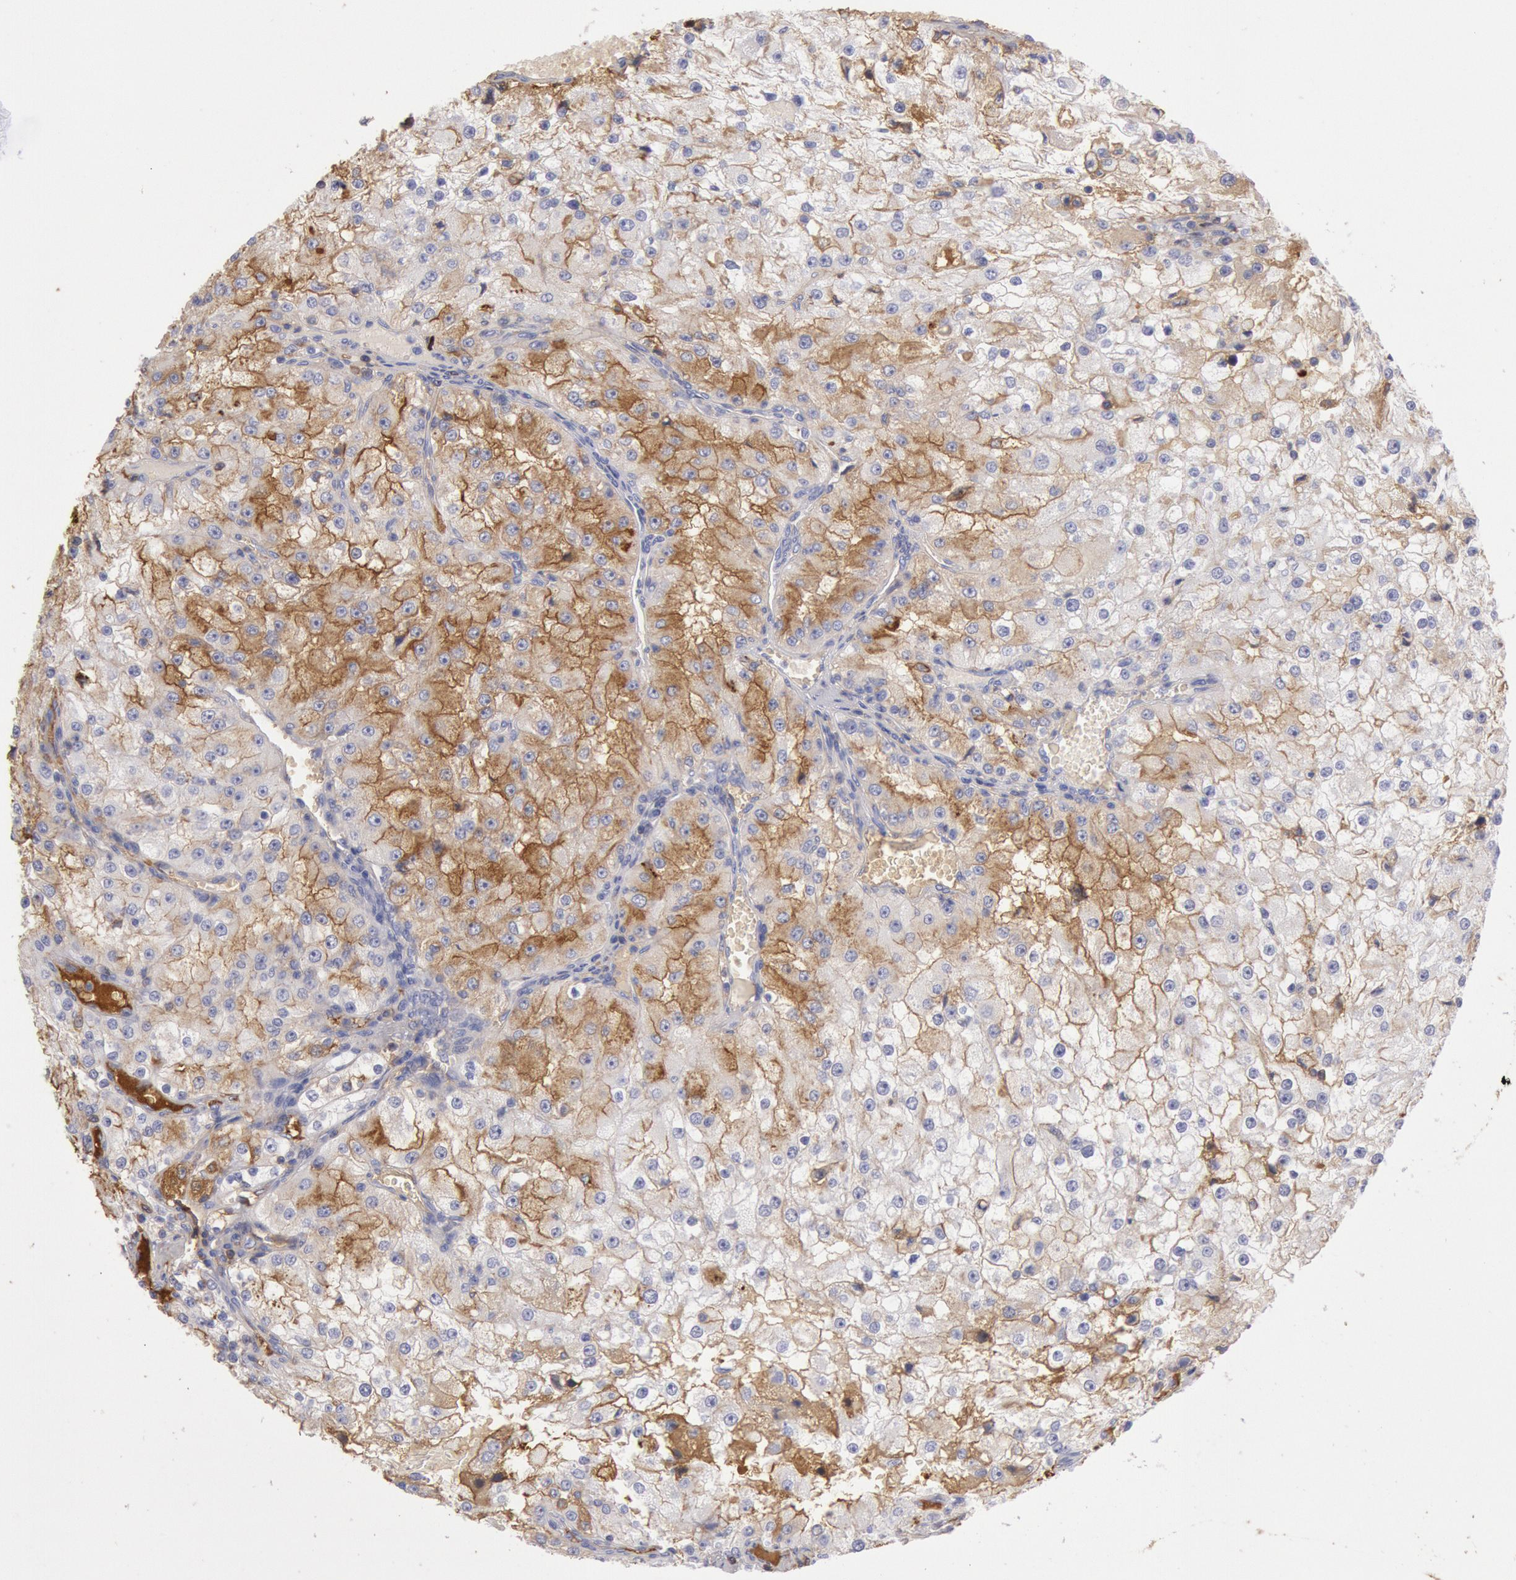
{"staining": {"intensity": "negative", "quantity": "none", "location": "none"}, "tissue": "renal cancer", "cell_type": "Tumor cells", "image_type": "cancer", "snomed": [{"axis": "morphology", "description": "Adenocarcinoma, NOS"}, {"axis": "topography", "description": "Kidney"}], "caption": "High magnification brightfield microscopy of adenocarcinoma (renal) stained with DAB (3,3'-diaminobenzidine) (brown) and counterstained with hematoxylin (blue): tumor cells show no significant staining. (Brightfield microscopy of DAB IHC at high magnification).", "gene": "IGHA1", "patient": {"sex": "female", "age": 74}}